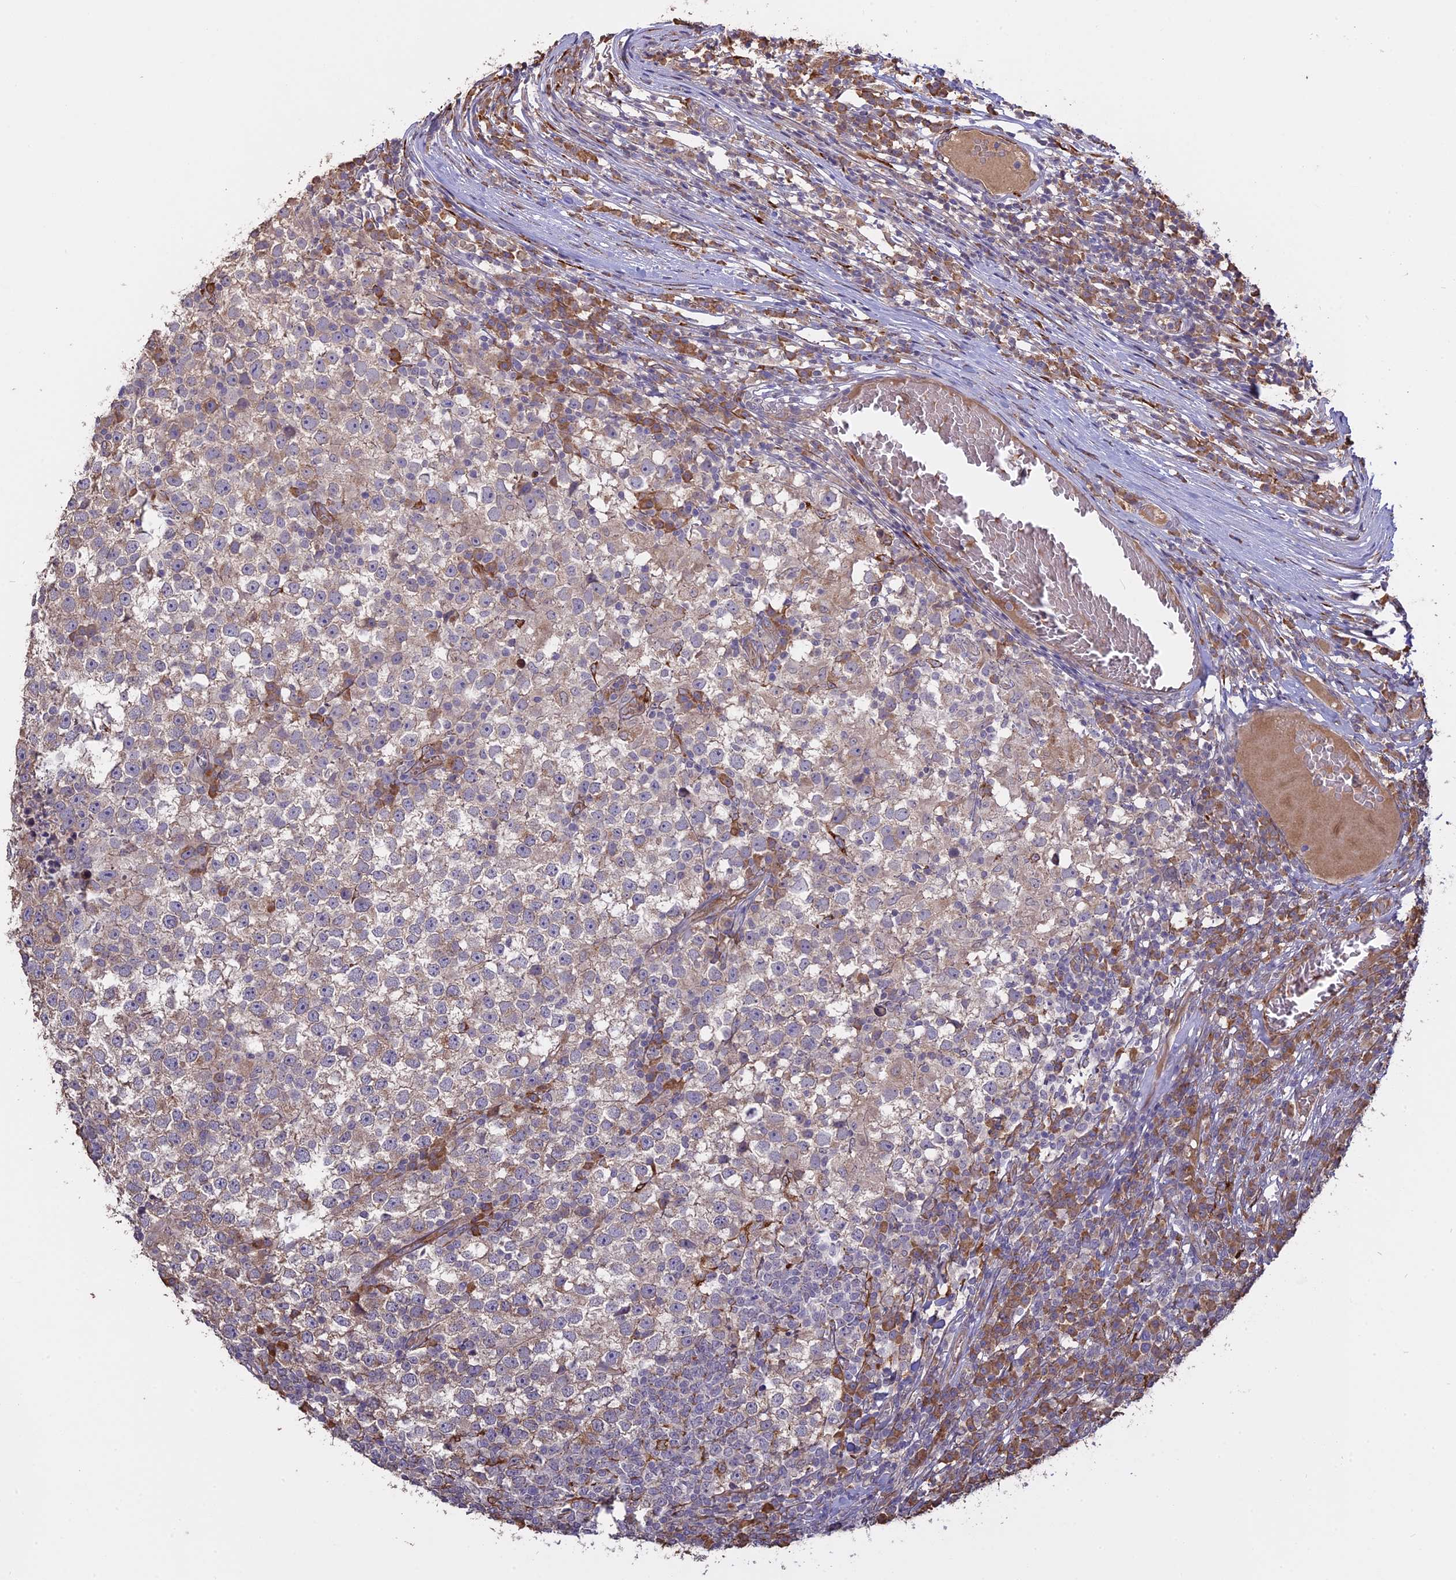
{"staining": {"intensity": "weak", "quantity": "25%-75%", "location": "cytoplasmic/membranous"}, "tissue": "testis cancer", "cell_type": "Tumor cells", "image_type": "cancer", "snomed": [{"axis": "morphology", "description": "Seminoma, NOS"}, {"axis": "topography", "description": "Testis"}], "caption": "This is an image of immunohistochemistry staining of seminoma (testis), which shows weak positivity in the cytoplasmic/membranous of tumor cells.", "gene": "PPIC", "patient": {"sex": "male", "age": 65}}